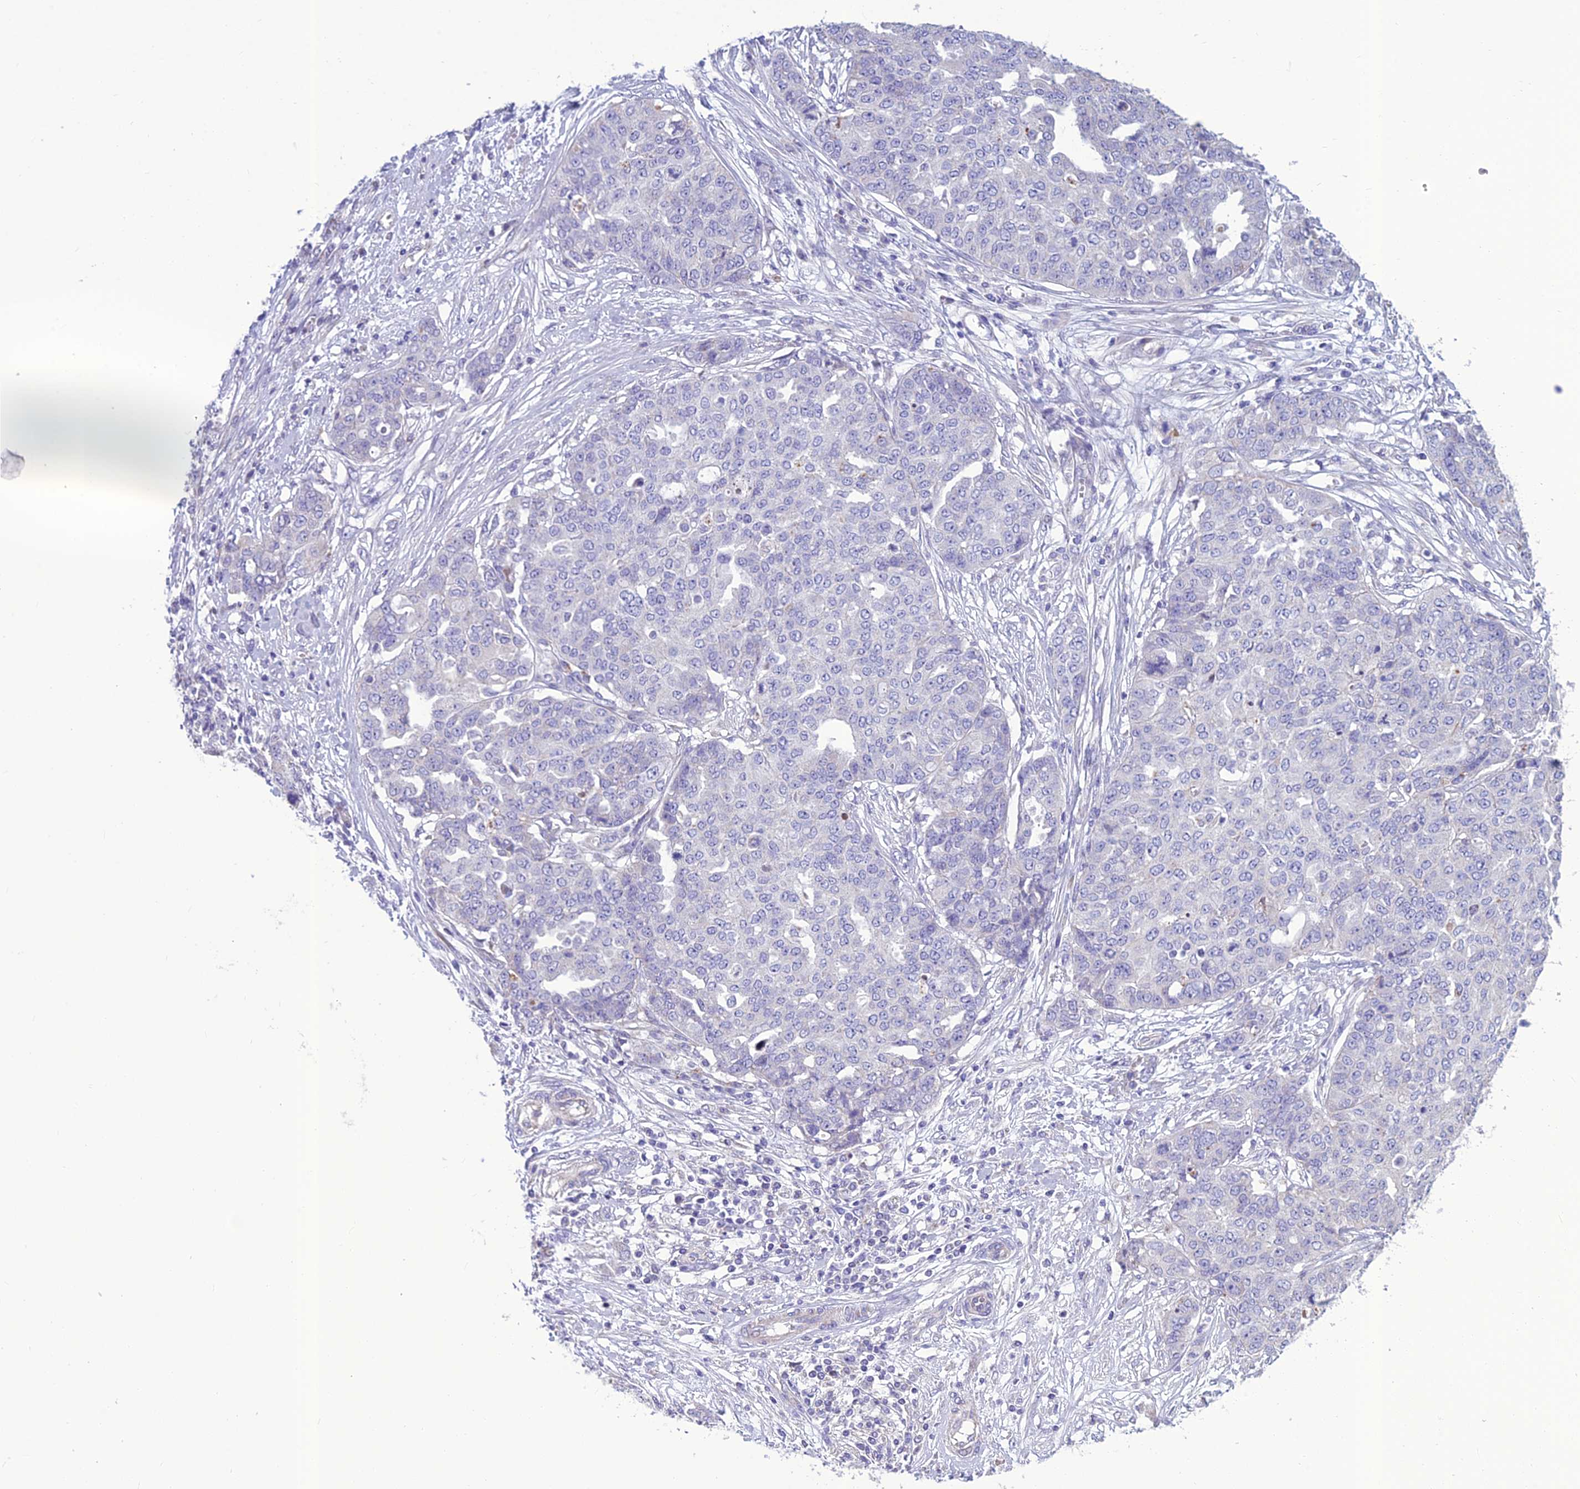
{"staining": {"intensity": "negative", "quantity": "none", "location": "none"}, "tissue": "ovarian cancer", "cell_type": "Tumor cells", "image_type": "cancer", "snomed": [{"axis": "morphology", "description": "Cystadenocarcinoma, serous, NOS"}, {"axis": "topography", "description": "Soft tissue"}, {"axis": "topography", "description": "Ovary"}], "caption": "Image shows no protein staining in tumor cells of ovarian cancer (serous cystadenocarcinoma) tissue. (Immunohistochemistry (ihc), brightfield microscopy, high magnification).", "gene": "BHMT2", "patient": {"sex": "female", "age": 57}}